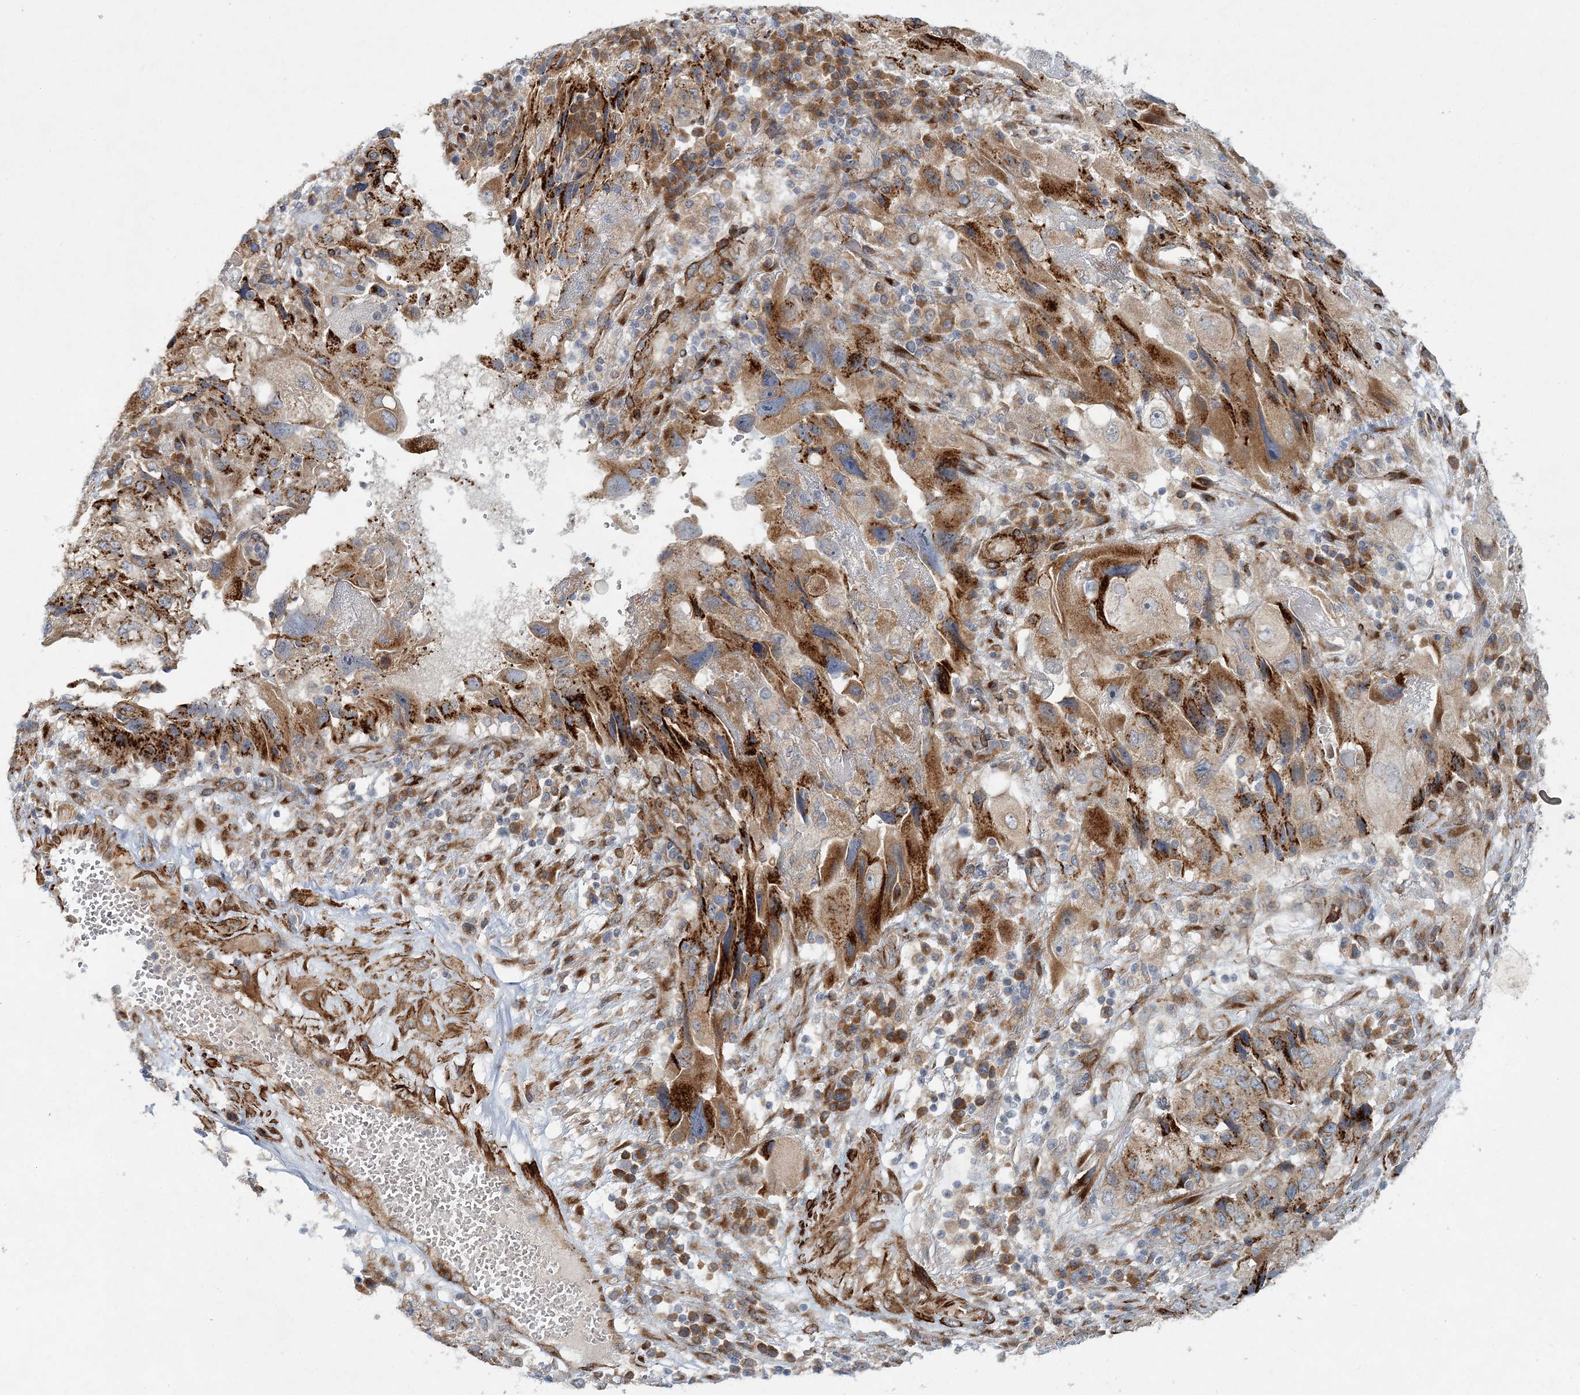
{"staining": {"intensity": "moderate", "quantity": ">75%", "location": "cytoplasmic/membranous"}, "tissue": "endometrial cancer", "cell_type": "Tumor cells", "image_type": "cancer", "snomed": [{"axis": "morphology", "description": "Adenocarcinoma, NOS"}, {"axis": "topography", "description": "Endometrium"}], "caption": "There is medium levels of moderate cytoplasmic/membranous staining in tumor cells of endometrial cancer, as demonstrated by immunohistochemical staining (brown color).", "gene": "NBAS", "patient": {"sex": "female", "age": 49}}